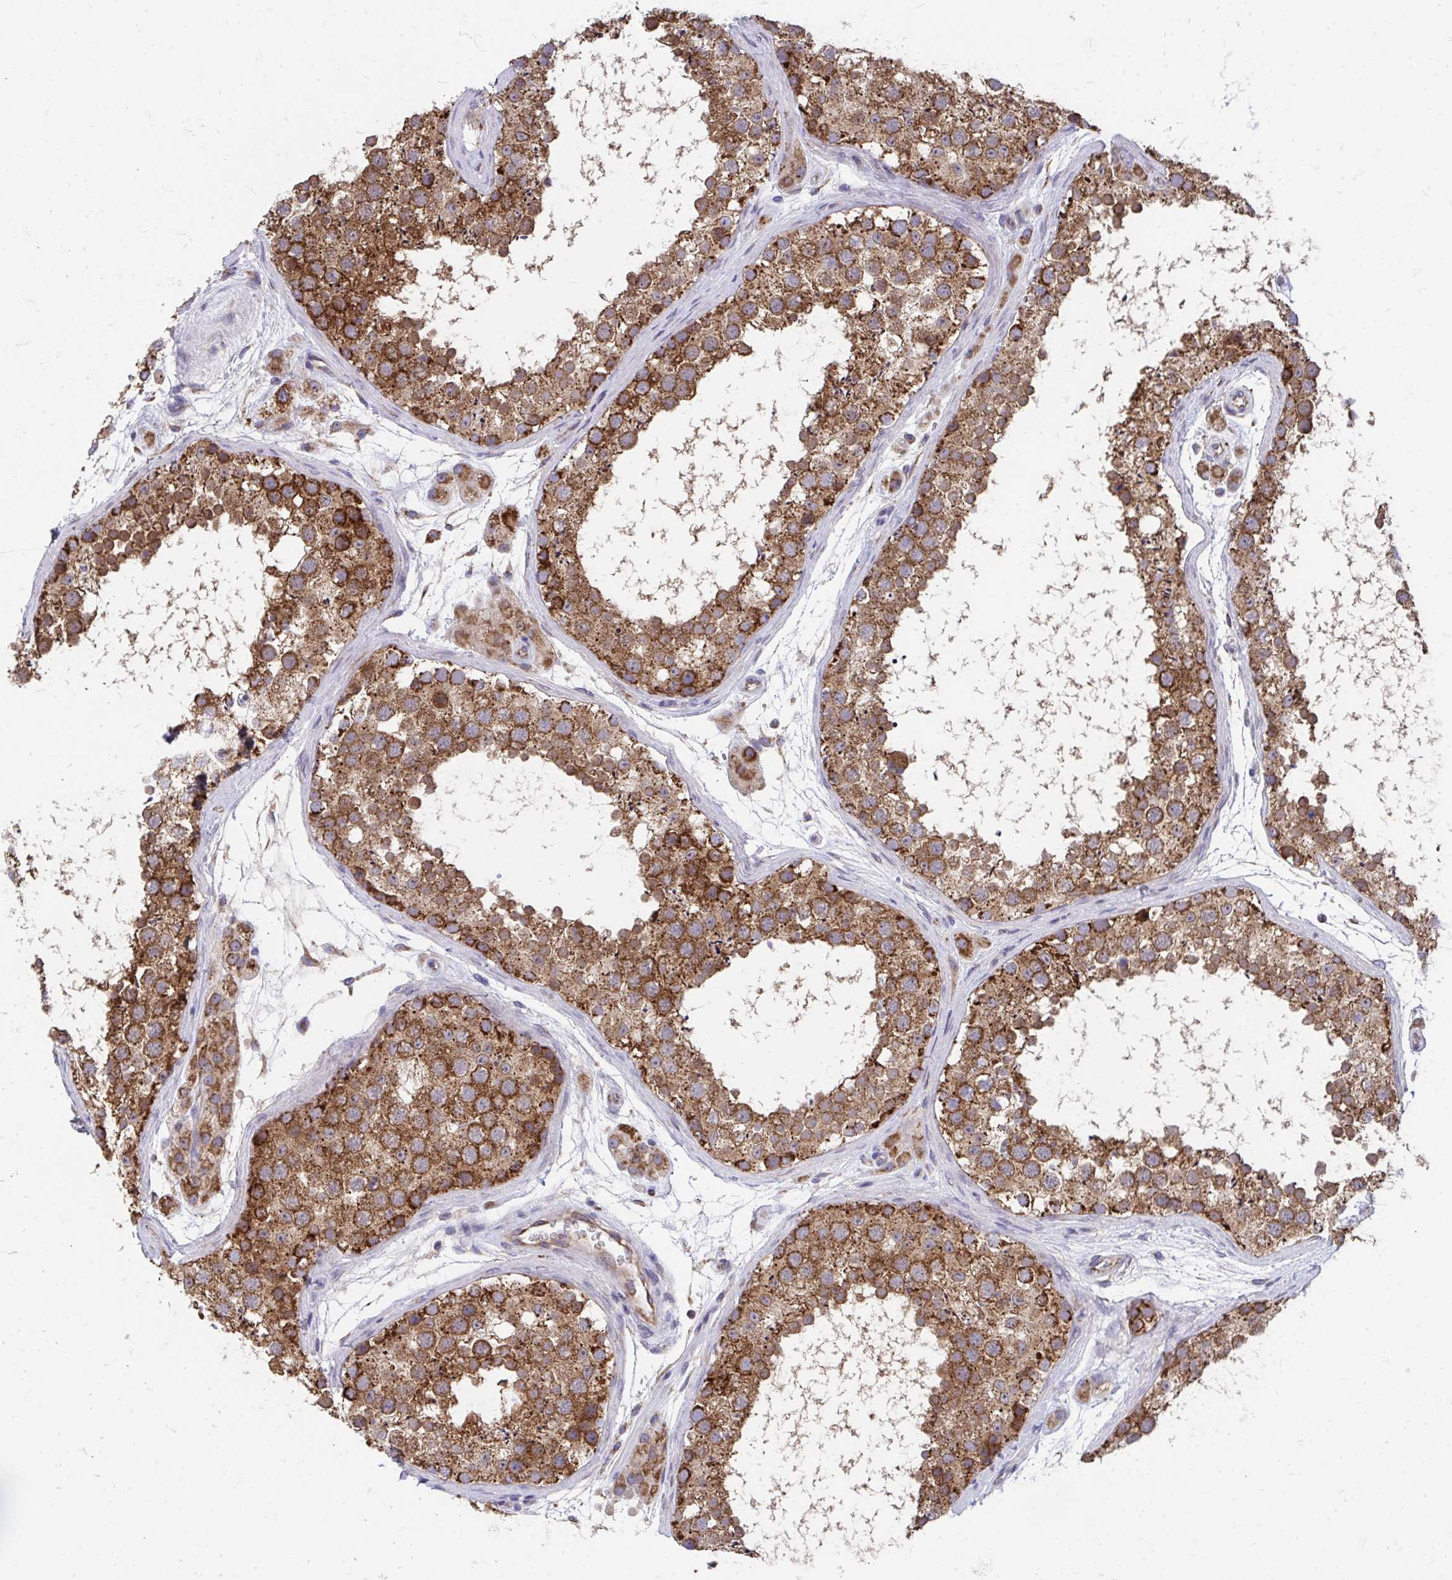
{"staining": {"intensity": "strong", "quantity": ">75%", "location": "cytoplasmic/membranous"}, "tissue": "testis", "cell_type": "Cells in seminiferous ducts", "image_type": "normal", "snomed": [{"axis": "morphology", "description": "Normal tissue, NOS"}, {"axis": "topography", "description": "Testis"}], "caption": "Protein positivity by immunohistochemistry (IHC) exhibits strong cytoplasmic/membranous expression in approximately >75% of cells in seminiferous ducts in benign testis.", "gene": "FHIP1B", "patient": {"sex": "male", "age": 41}}